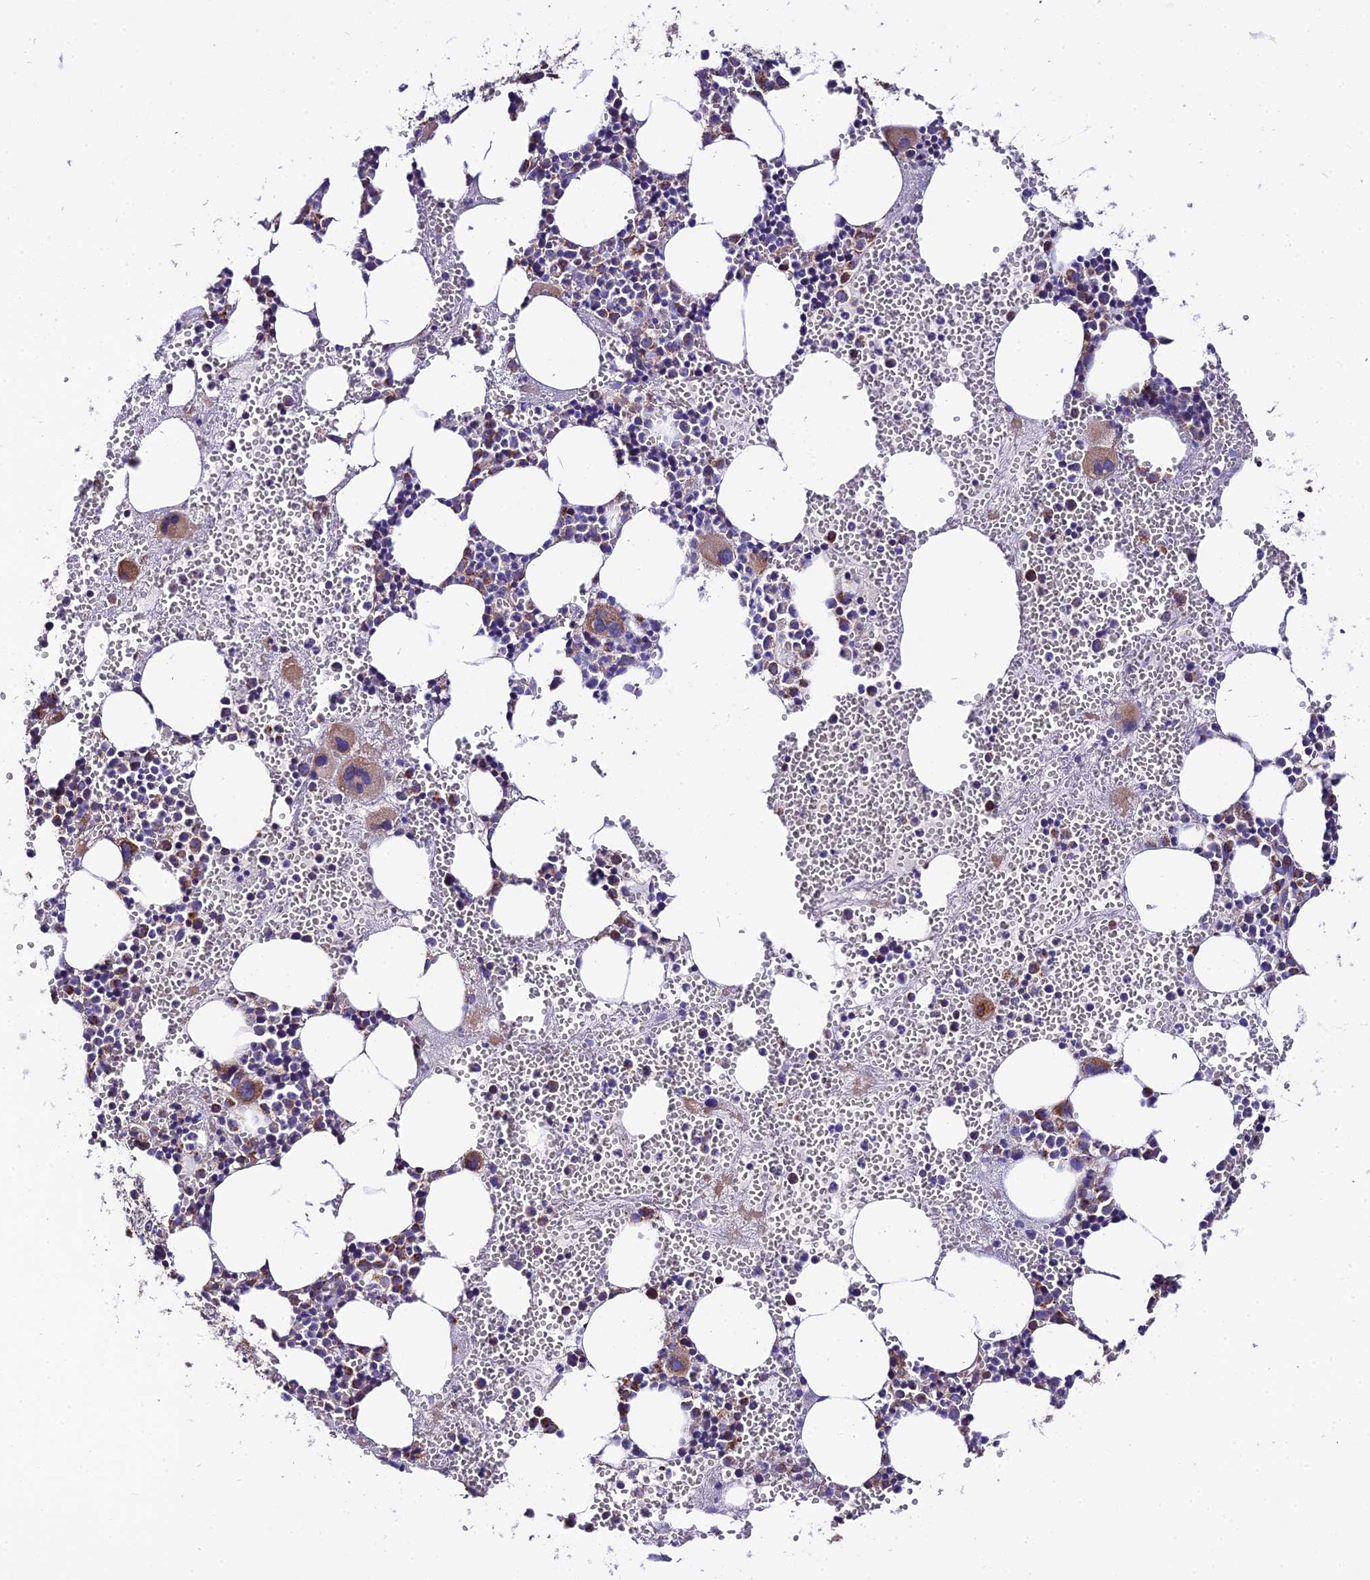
{"staining": {"intensity": "moderate", "quantity": "25%-75%", "location": "cytoplasmic/membranous"}, "tissue": "bone marrow", "cell_type": "Hematopoietic cells", "image_type": "normal", "snomed": [{"axis": "morphology", "description": "Normal tissue, NOS"}, {"axis": "morphology", "description": "Inflammation, NOS"}, {"axis": "topography", "description": "Bone marrow"}], "caption": "Hematopoietic cells show medium levels of moderate cytoplasmic/membranous expression in approximately 25%-75% of cells in unremarkable bone marrow.", "gene": "OCIAD1", "patient": {"sex": "female", "age": 76}}